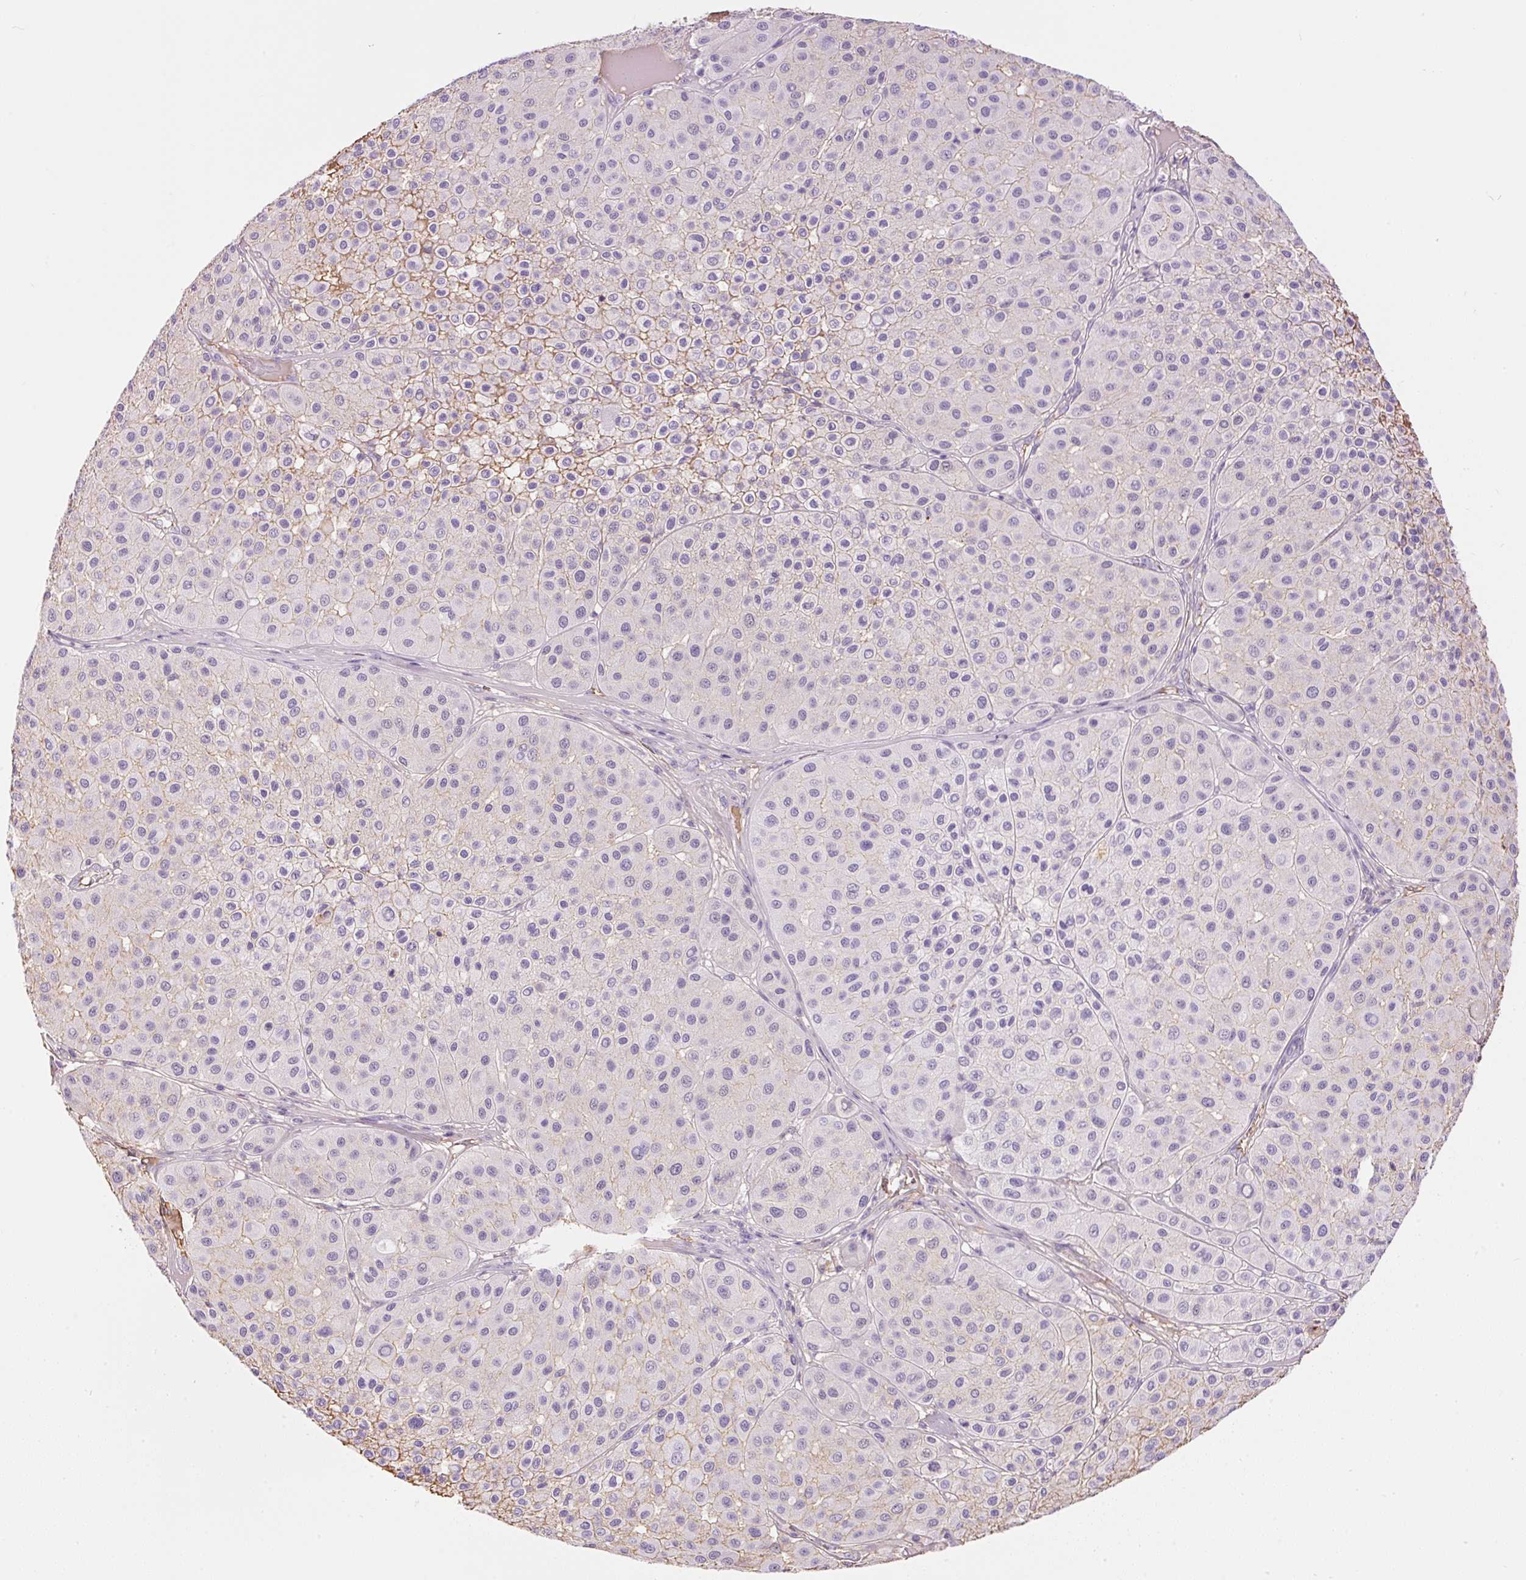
{"staining": {"intensity": "moderate", "quantity": "<25%", "location": "cytoplasmic/membranous"}, "tissue": "melanoma", "cell_type": "Tumor cells", "image_type": "cancer", "snomed": [{"axis": "morphology", "description": "Malignant melanoma, Metastatic site"}, {"axis": "topography", "description": "Smooth muscle"}], "caption": "Protein expression analysis of human melanoma reveals moderate cytoplasmic/membranous expression in approximately <25% of tumor cells. (brown staining indicates protein expression, while blue staining denotes nuclei).", "gene": "PRPF38B", "patient": {"sex": "male", "age": 41}}